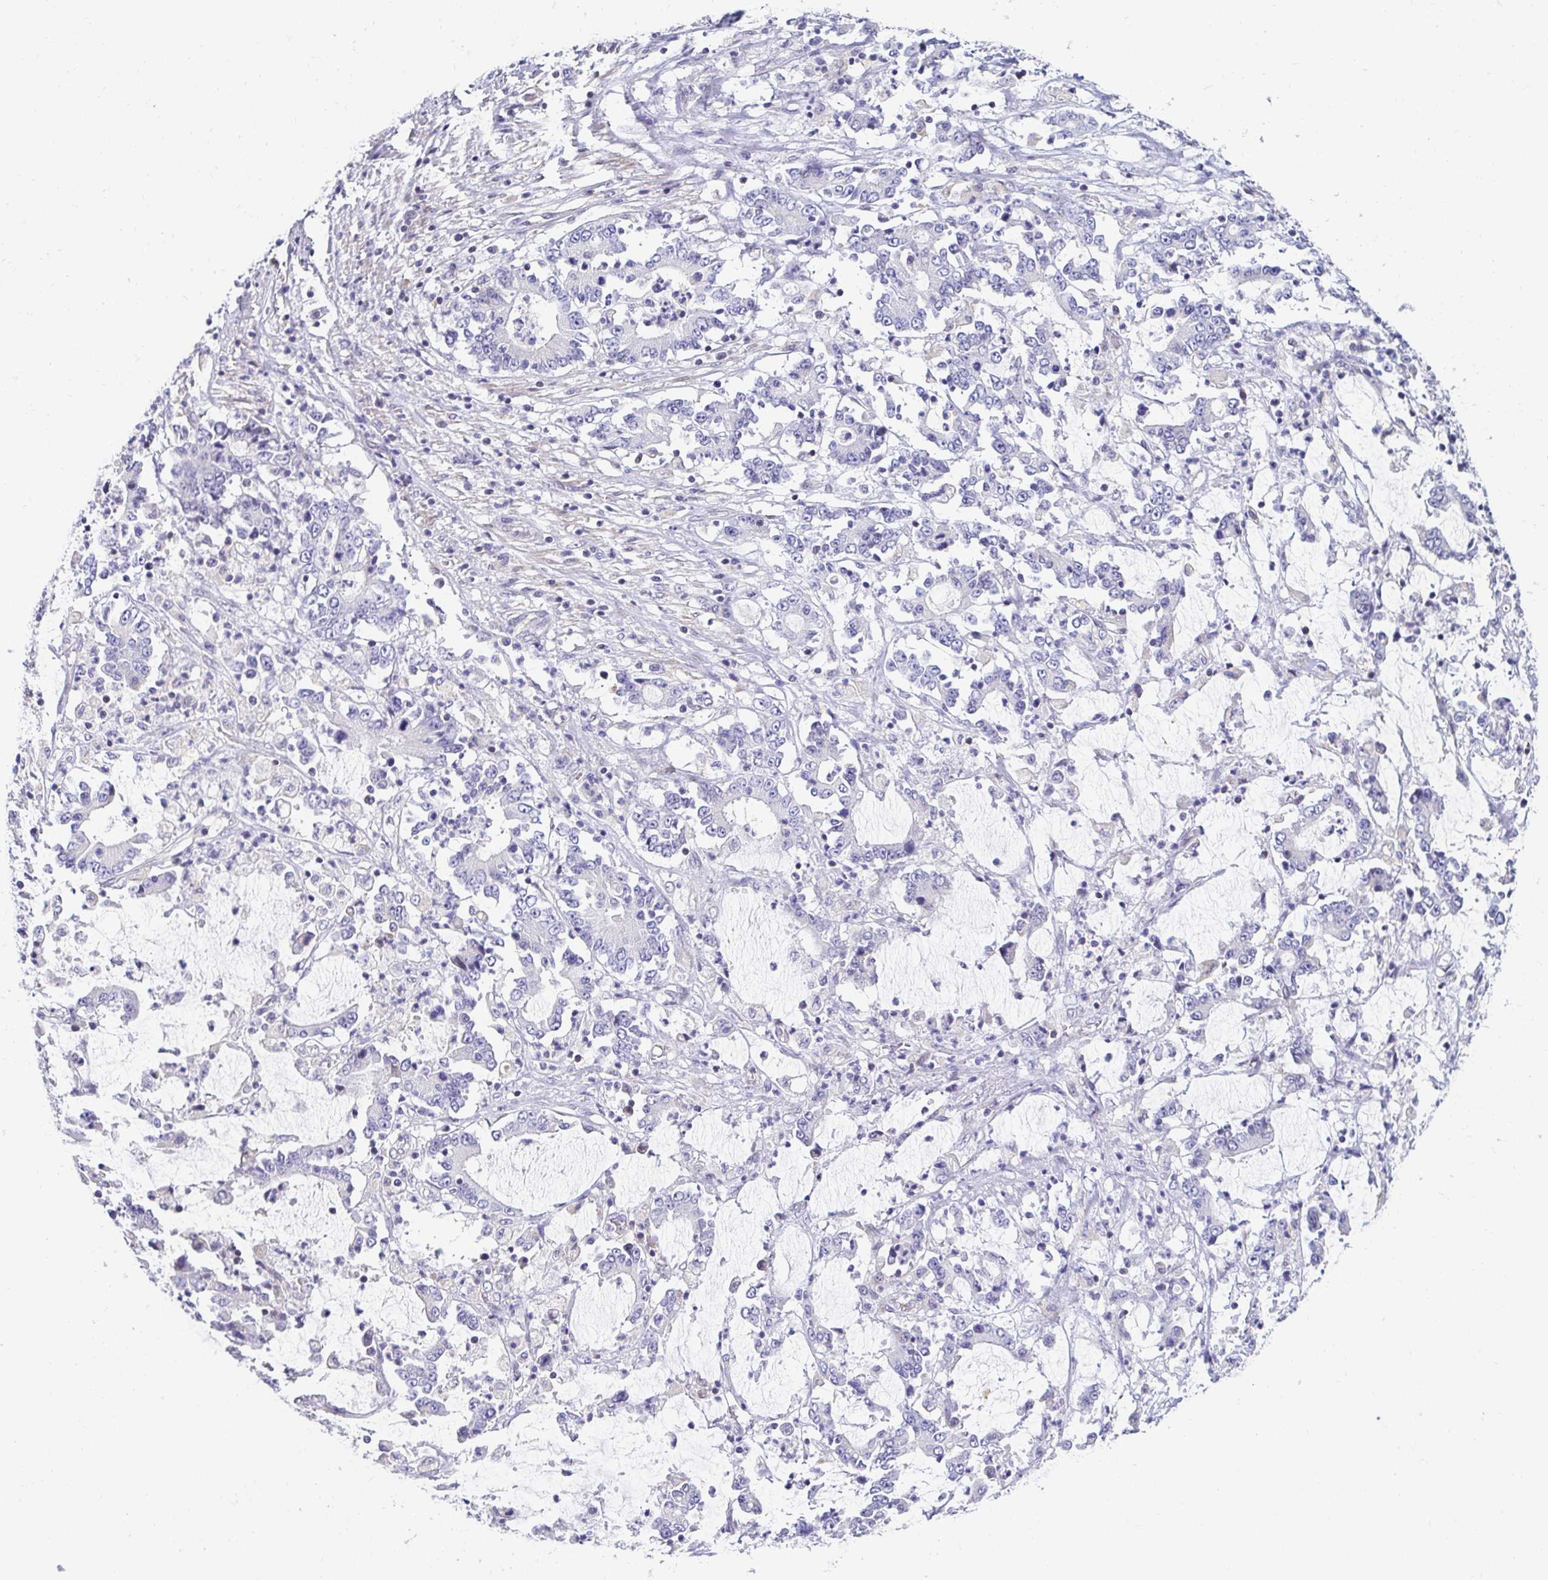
{"staining": {"intensity": "negative", "quantity": "none", "location": "none"}, "tissue": "stomach cancer", "cell_type": "Tumor cells", "image_type": "cancer", "snomed": [{"axis": "morphology", "description": "Adenocarcinoma, NOS"}, {"axis": "topography", "description": "Stomach, upper"}], "caption": "This is an immunohistochemistry image of stomach cancer. There is no expression in tumor cells.", "gene": "AKAP14", "patient": {"sex": "male", "age": 68}}